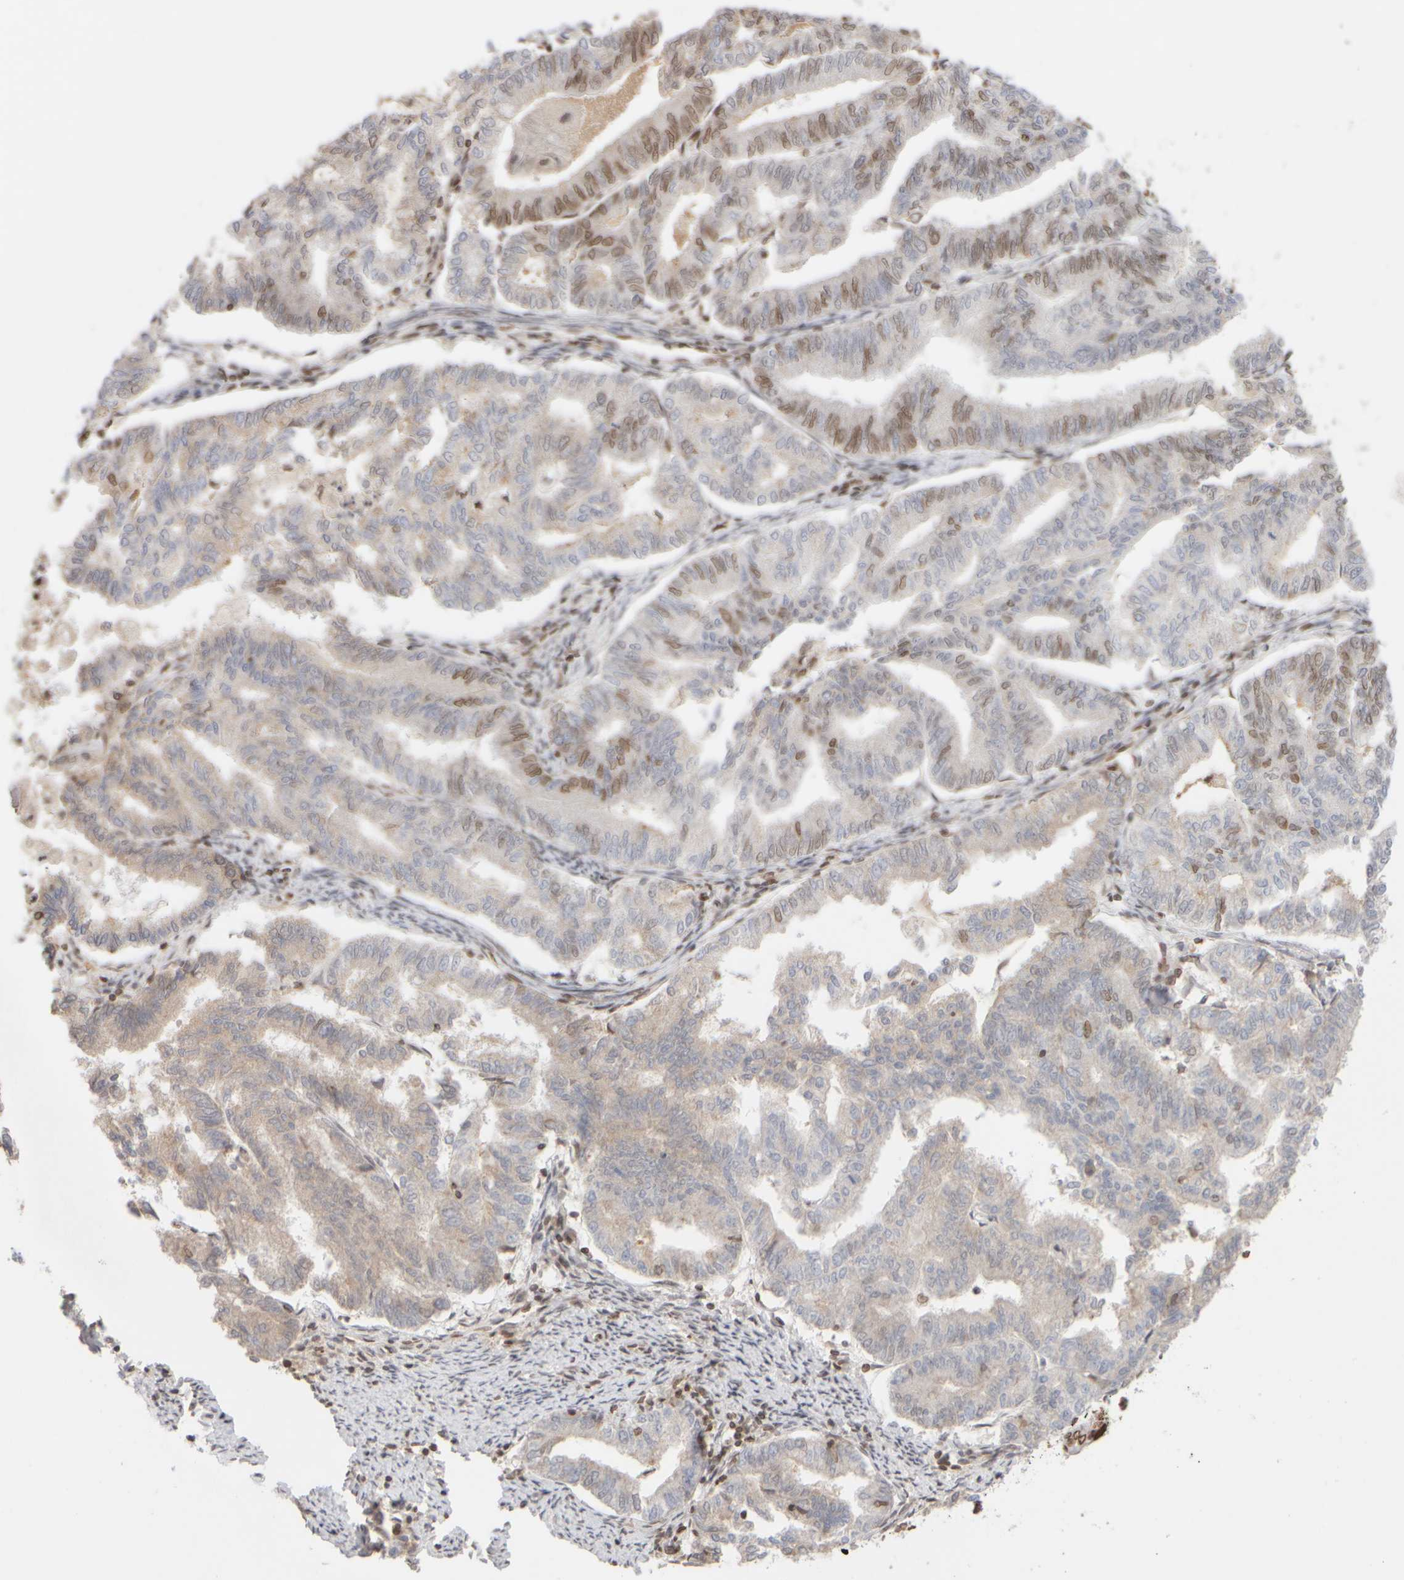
{"staining": {"intensity": "moderate", "quantity": "25%-75%", "location": "nuclear"}, "tissue": "endometrial cancer", "cell_type": "Tumor cells", "image_type": "cancer", "snomed": [{"axis": "morphology", "description": "Adenocarcinoma, NOS"}, {"axis": "topography", "description": "Endometrium"}], "caption": "Immunohistochemistry staining of adenocarcinoma (endometrial), which reveals medium levels of moderate nuclear staining in approximately 25%-75% of tumor cells indicating moderate nuclear protein positivity. The staining was performed using DAB (brown) for protein detection and nuclei were counterstained in hematoxylin (blue).", "gene": "ZC3HC1", "patient": {"sex": "female", "age": 79}}